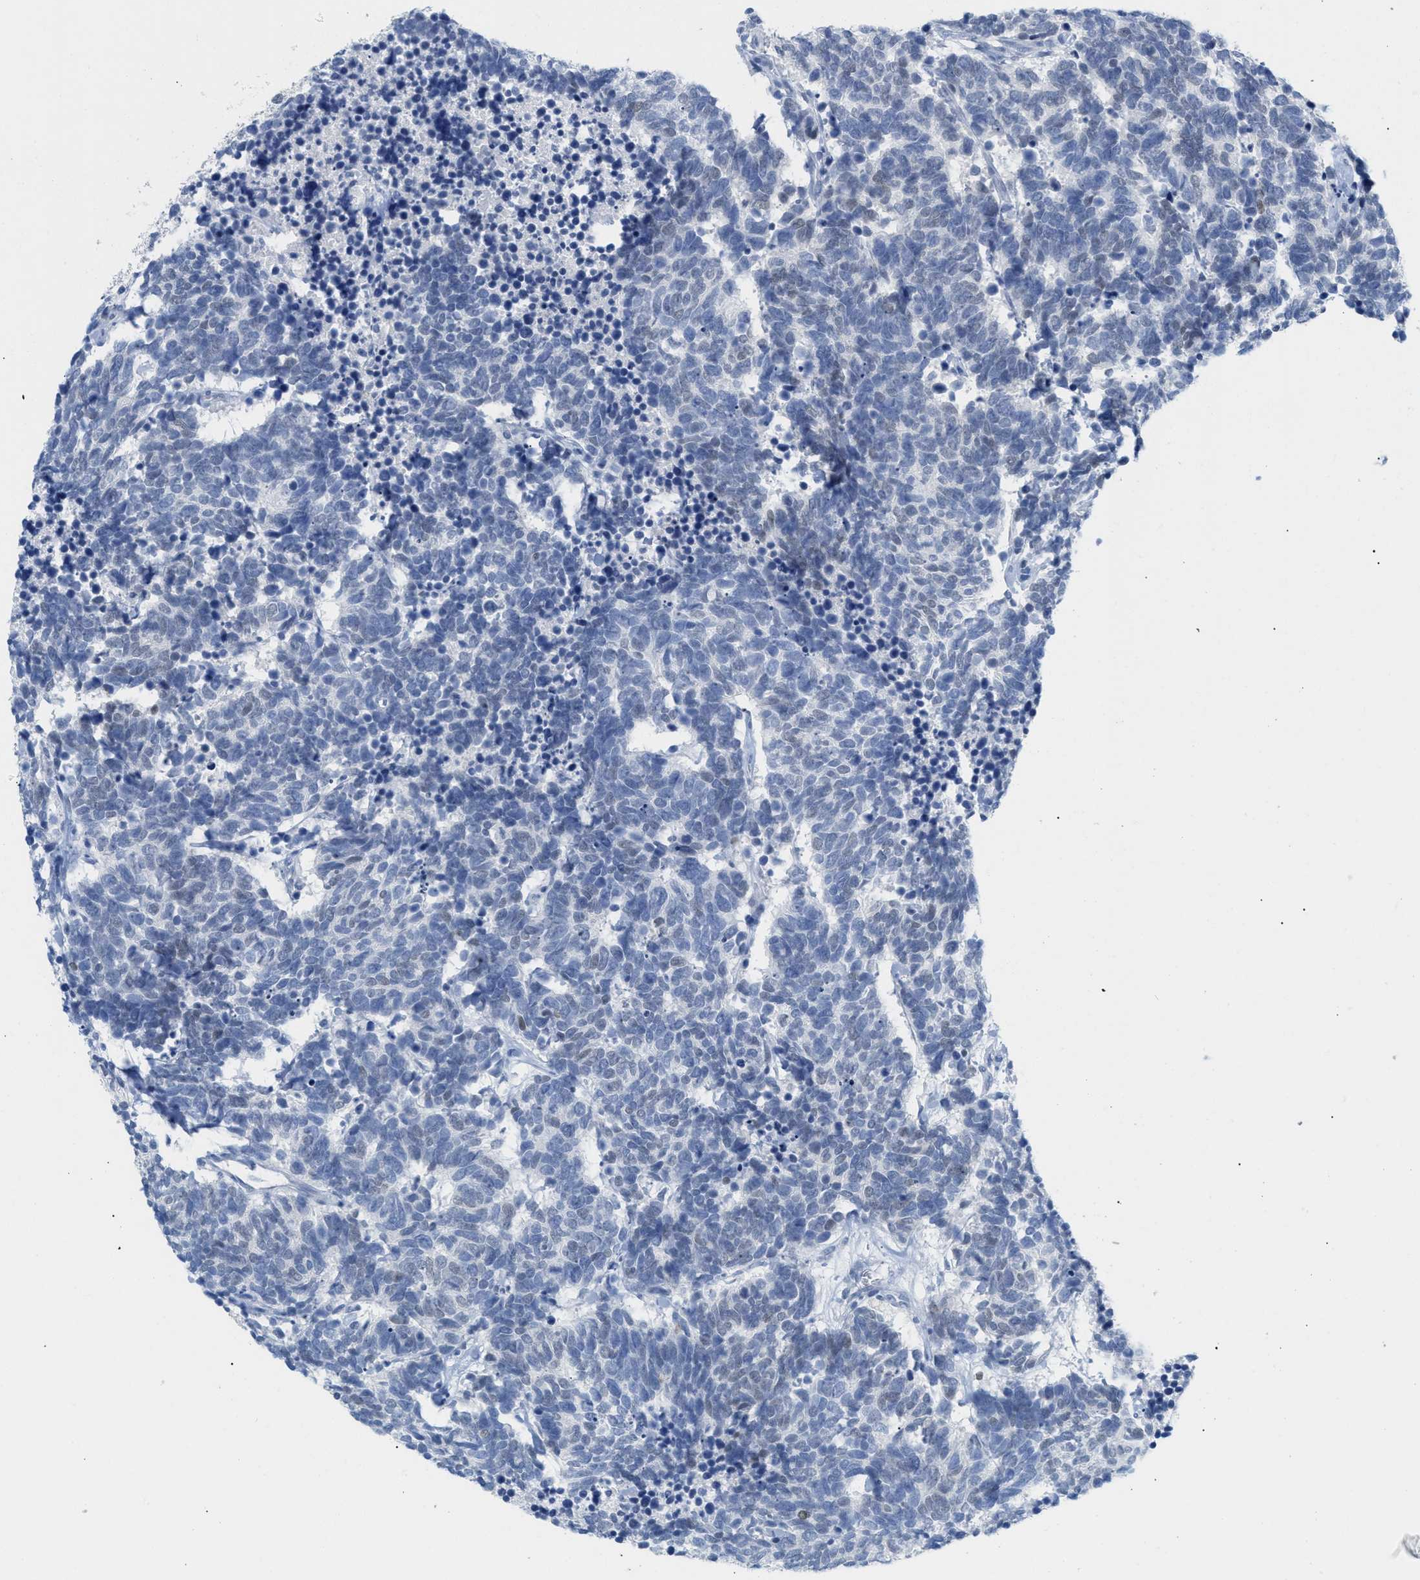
{"staining": {"intensity": "negative", "quantity": "none", "location": "none"}, "tissue": "carcinoid", "cell_type": "Tumor cells", "image_type": "cancer", "snomed": [{"axis": "morphology", "description": "Carcinoma, NOS"}, {"axis": "morphology", "description": "Carcinoid, malignant, NOS"}, {"axis": "topography", "description": "Urinary bladder"}], "caption": "This is an immunohistochemistry (IHC) photomicrograph of carcinoid. There is no positivity in tumor cells.", "gene": "HSF2", "patient": {"sex": "male", "age": 57}}